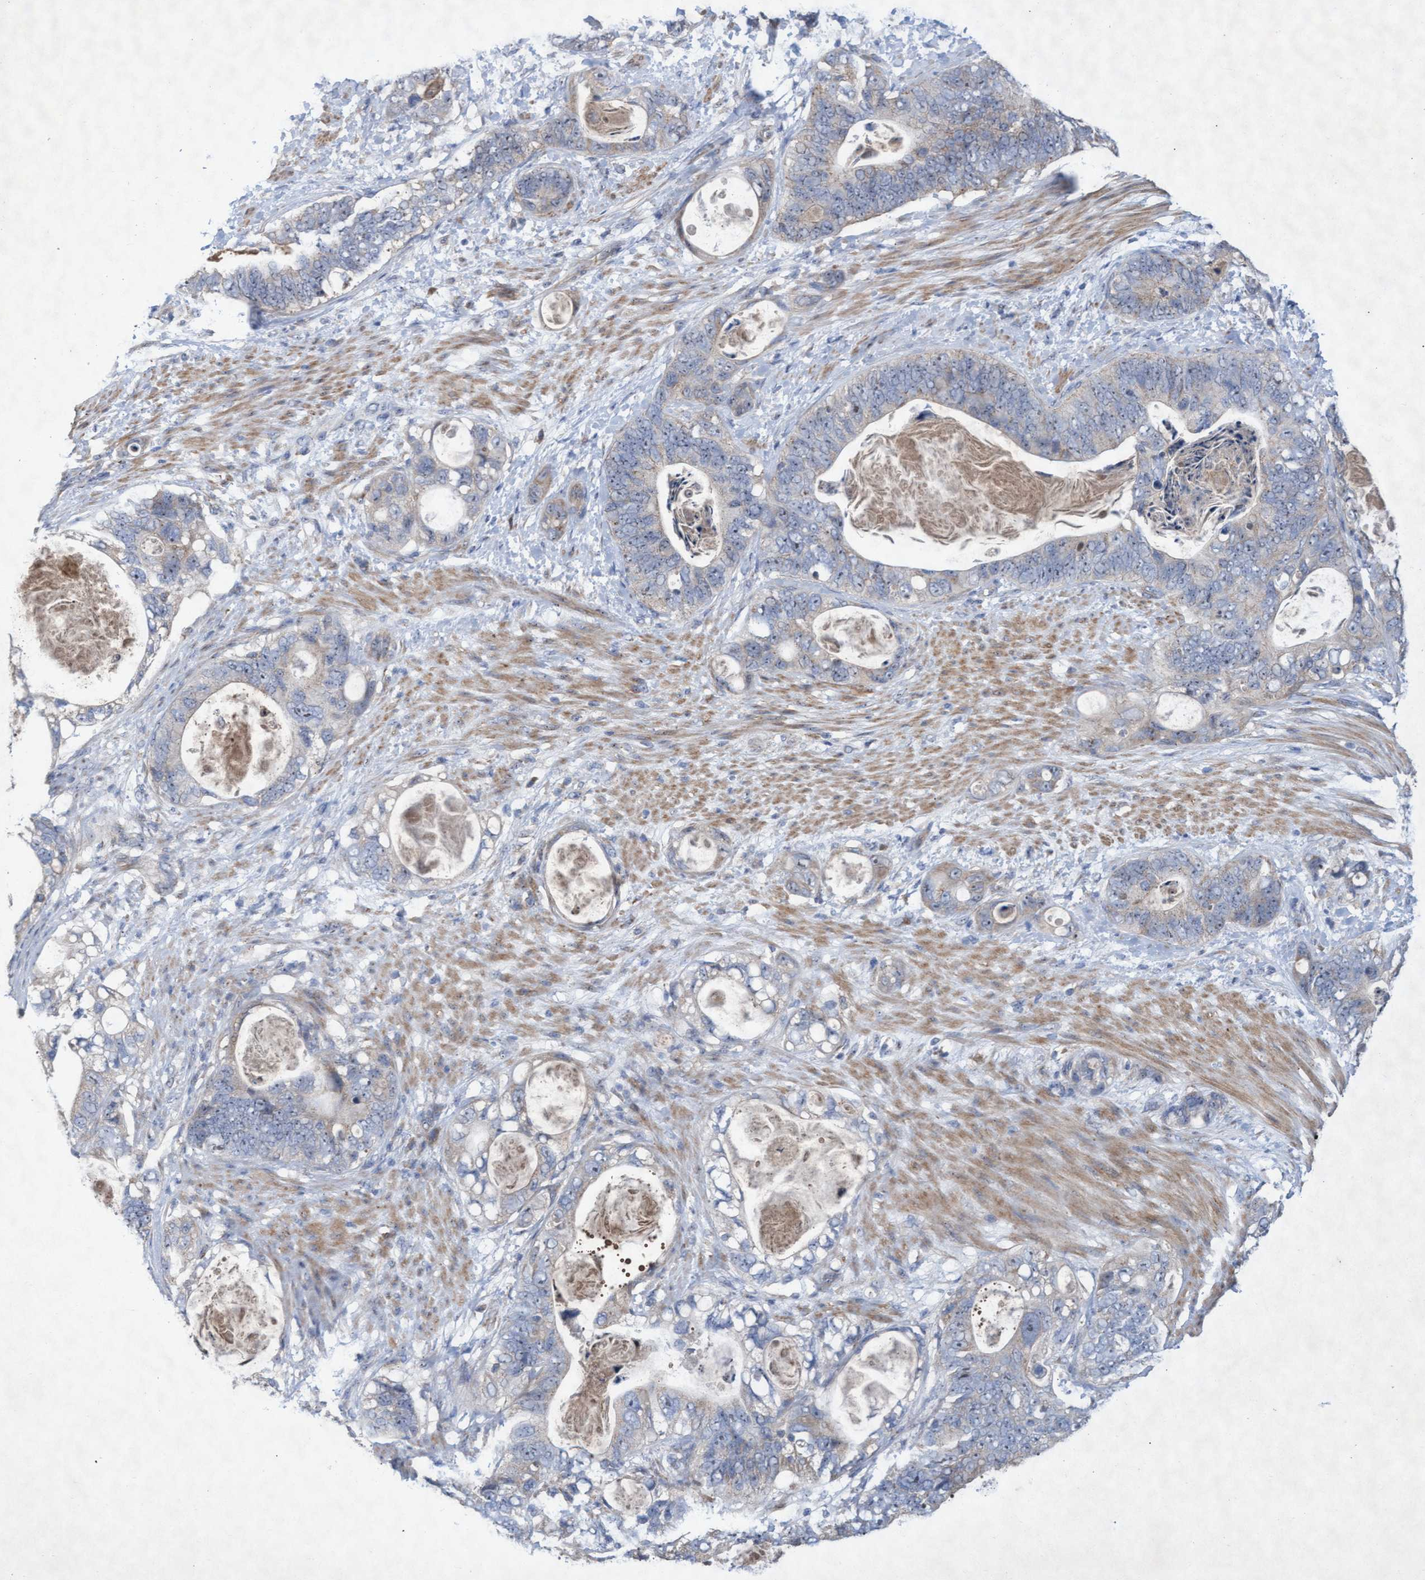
{"staining": {"intensity": "negative", "quantity": "none", "location": "none"}, "tissue": "stomach cancer", "cell_type": "Tumor cells", "image_type": "cancer", "snomed": [{"axis": "morphology", "description": "Normal tissue, NOS"}, {"axis": "morphology", "description": "Adenocarcinoma, NOS"}, {"axis": "topography", "description": "Stomach"}], "caption": "A photomicrograph of adenocarcinoma (stomach) stained for a protein shows no brown staining in tumor cells. The staining was performed using DAB (3,3'-diaminobenzidine) to visualize the protein expression in brown, while the nuclei were stained in blue with hematoxylin (Magnification: 20x).", "gene": "ABCF2", "patient": {"sex": "female", "age": 89}}